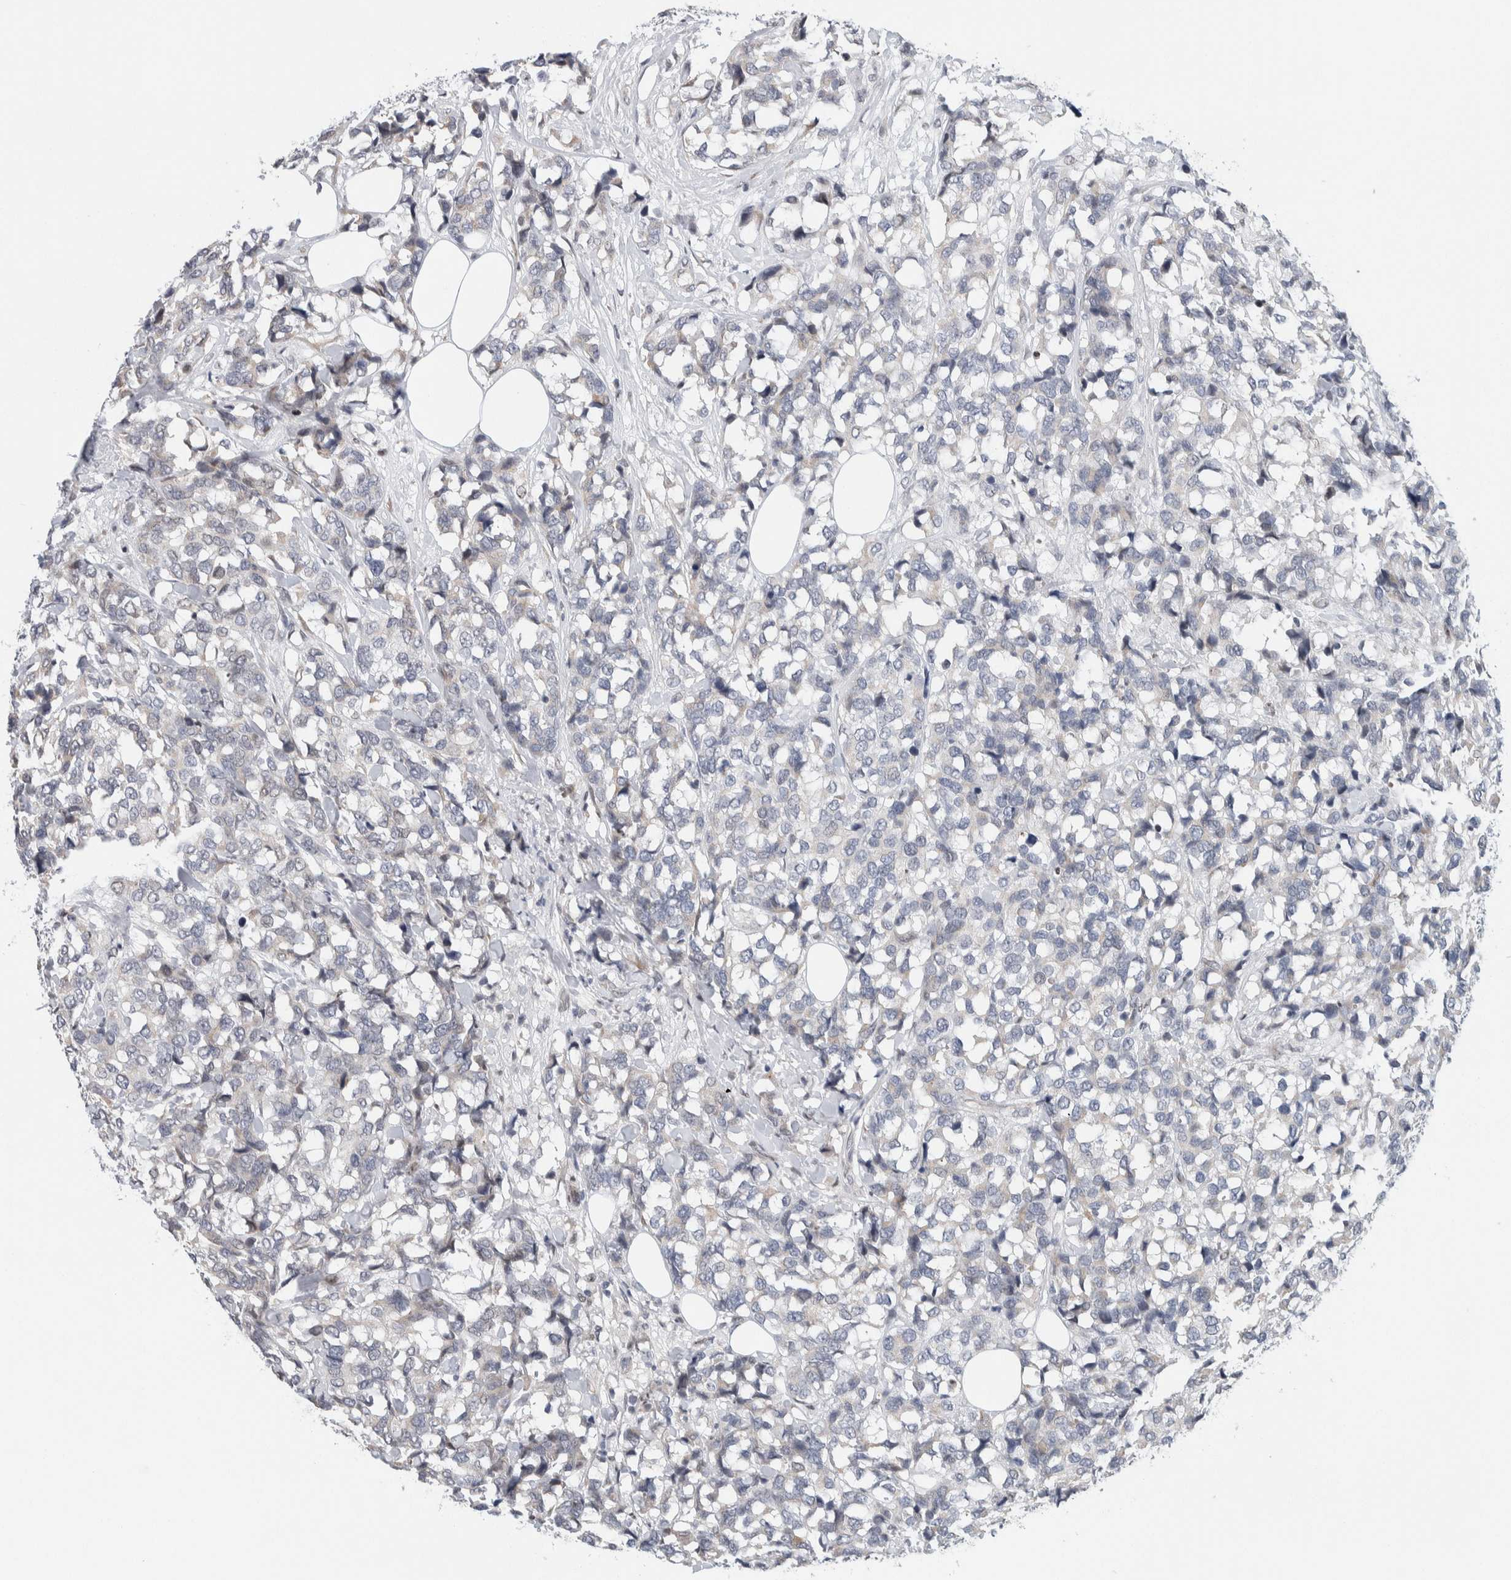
{"staining": {"intensity": "negative", "quantity": "none", "location": "none"}, "tissue": "breast cancer", "cell_type": "Tumor cells", "image_type": "cancer", "snomed": [{"axis": "morphology", "description": "Lobular carcinoma"}, {"axis": "topography", "description": "Breast"}], "caption": "IHC of breast cancer shows no expression in tumor cells.", "gene": "NEUROD1", "patient": {"sex": "female", "age": 59}}